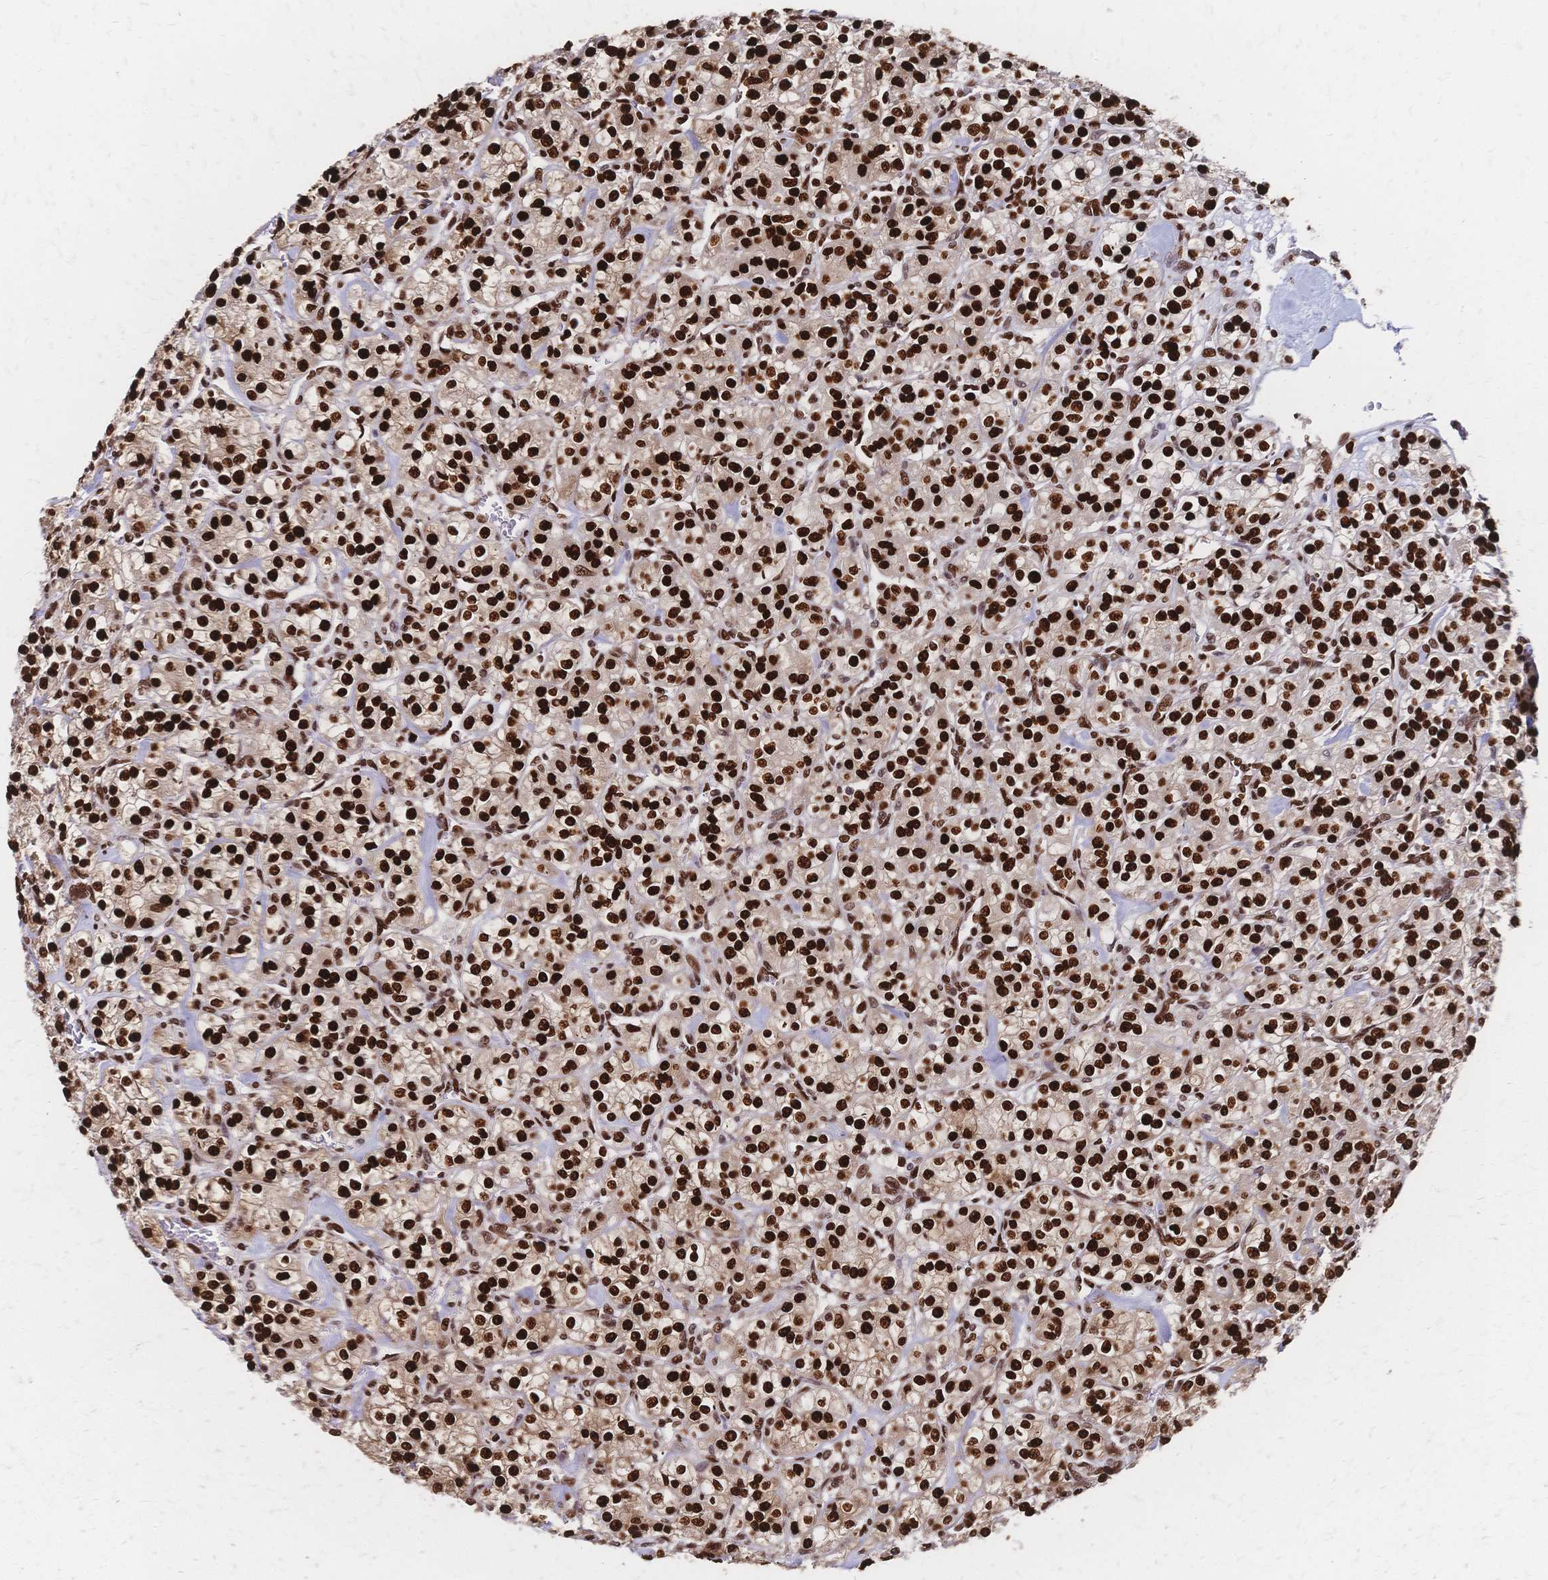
{"staining": {"intensity": "strong", "quantity": ">75%", "location": "nuclear"}, "tissue": "renal cancer", "cell_type": "Tumor cells", "image_type": "cancer", "snomed": [{"axis": "morphology", "description": "Adenocarcinoma, NOS"}, {"axis": "topography", "description": "Kidney"}], "caption": "A high amount of strong nuclear staining is present in approximately >75% of tumor cells in renal cancer (adenocarcinoma) tissue. (IHC, brightfield microscopy, high magnification).", "gene": "HDGF", "patient": {"sex": "male", "age": 77}}